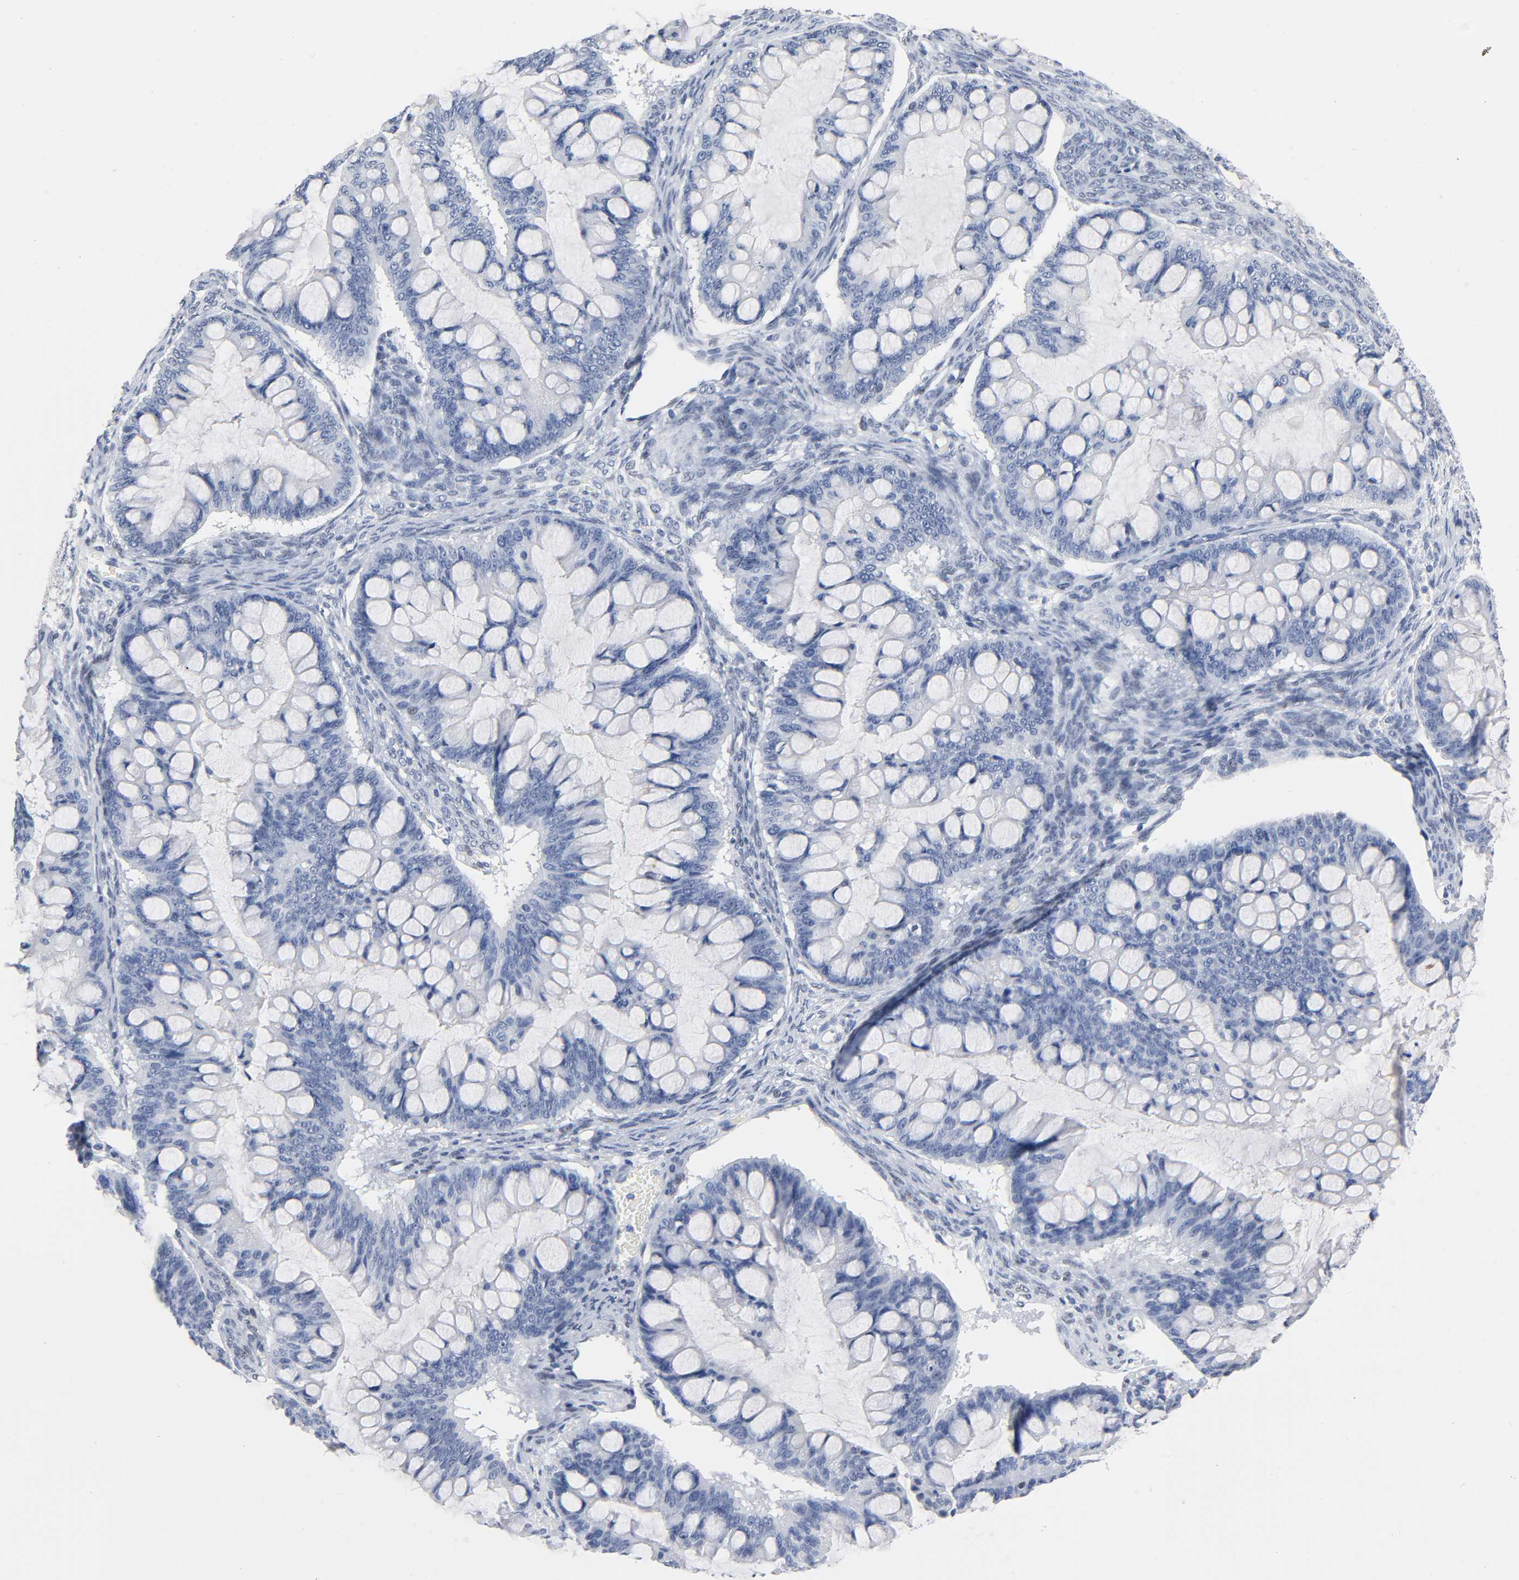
{"staining": {"intensity": "negative", "quantity": "none", "location": "none"}, "tissue": "ovarian cancer", "cell_type": "Tumor cells", "image_type": "cancer", "snomed": [{"axis": "morphology", "description": "Cystadenocarcinoma, mucinous, NOS"}, {"axis": "topography", "description": "Ovary"}], "caption": "An IHC micrograph of ovarian mucinous cystadenocarcinoma is shown. There is no staining in tumor cells of ovarian mucinous cystadenocarcinoma.", "gene": "NAB2", "patient": {"sex": "female", "age": 73}}